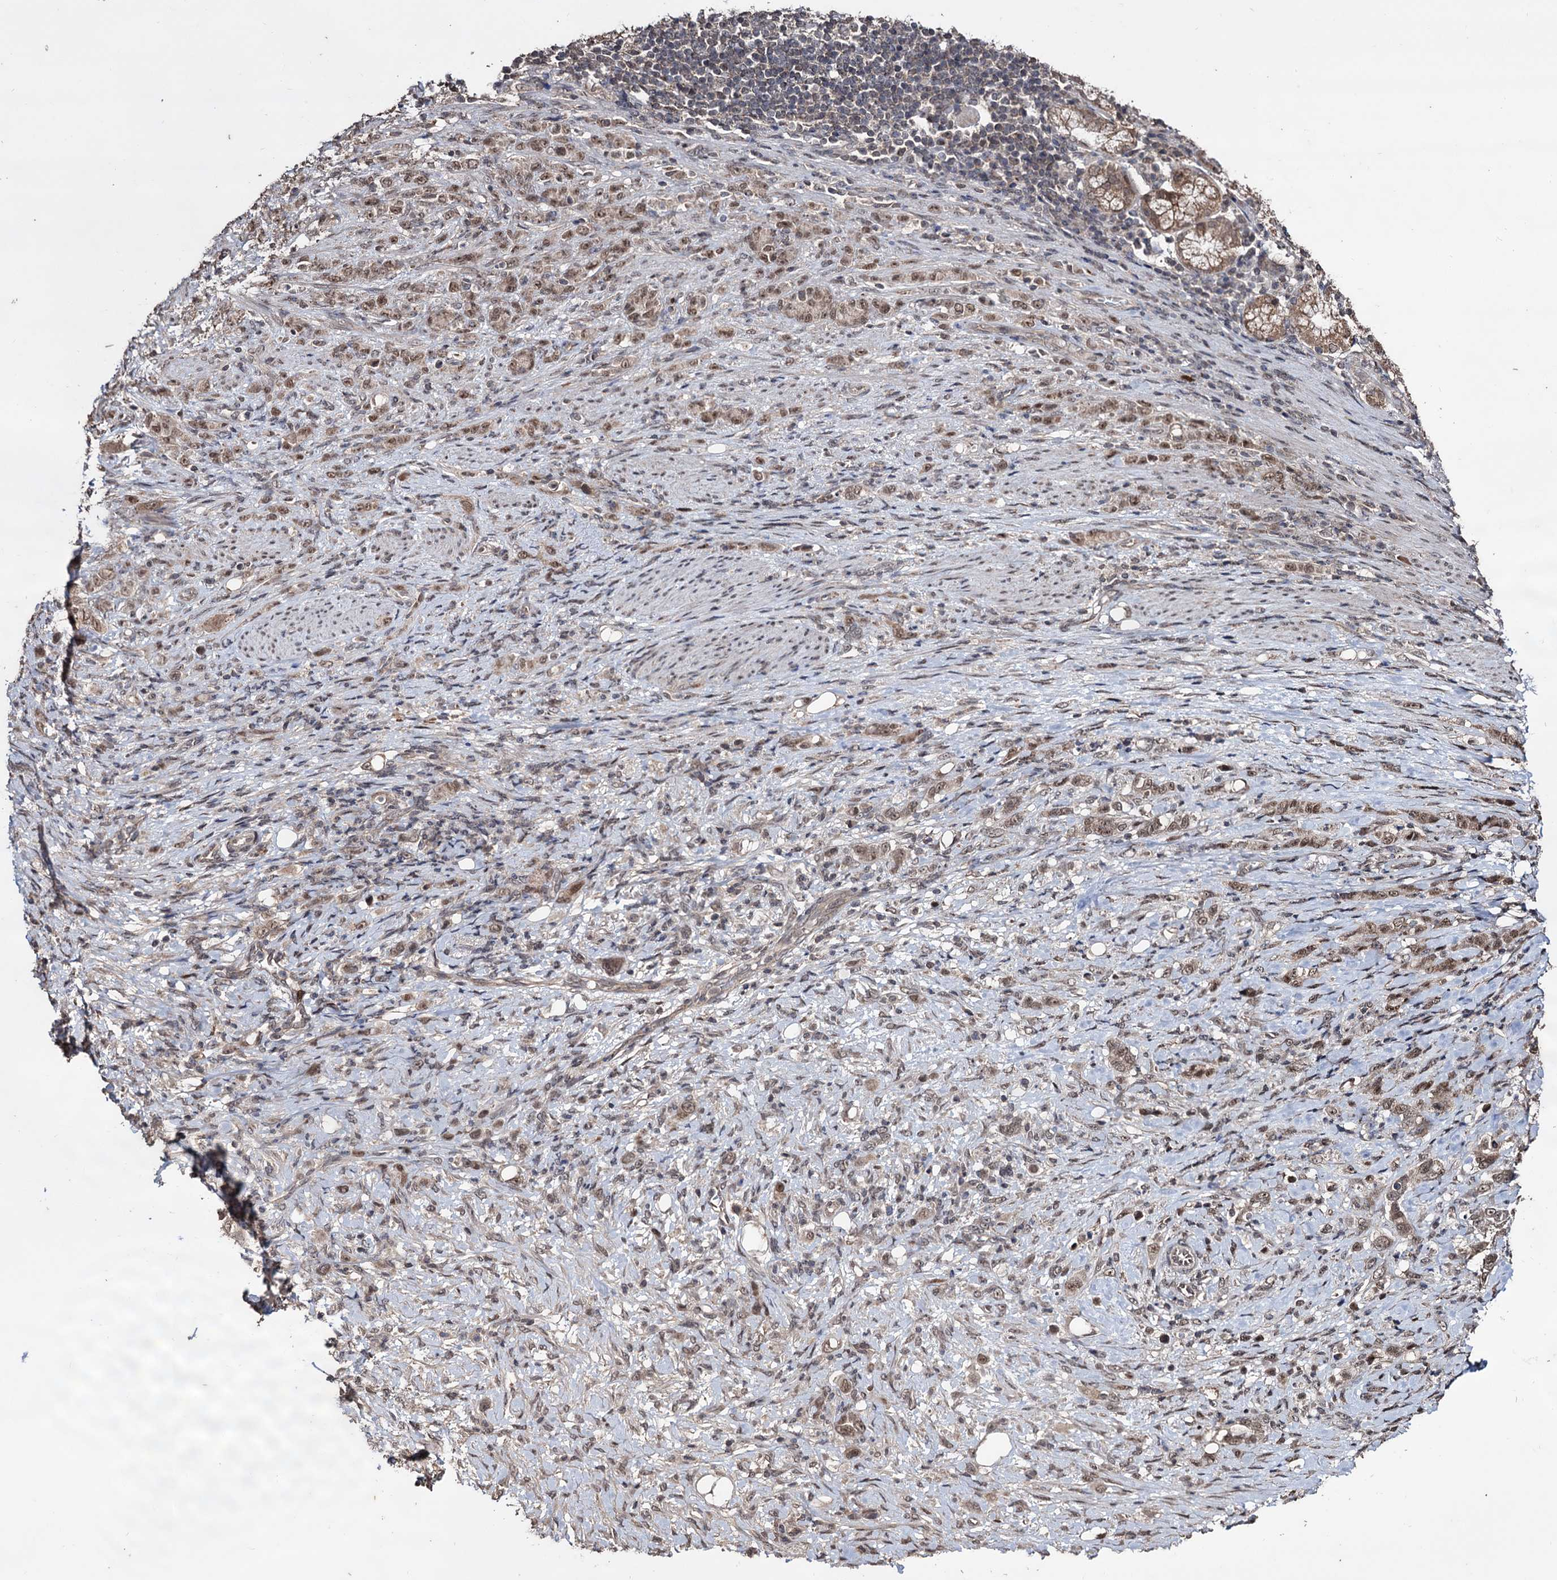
{"staining": {"intensity": "moderate", "quantity": ">75%", "location": "cytoplasmic/membranous,nuclear"}, "tissue": "stomach cancer", "cell_type": "Tumor cells", "image_type": "cancer", "snomed": [{"axis": "morphology", "description": "Adenocarcinoma, NOS"}, {"axis": "topography", "description": "Stomach"}], "caption": "Stomach cancer stained with IHC reveals moderate cytoplasmic/membranous and nuclear expression in about >75% of tumor cells.", "gene": "KLF5", "patient": {"sex": "female", "age": 79}}